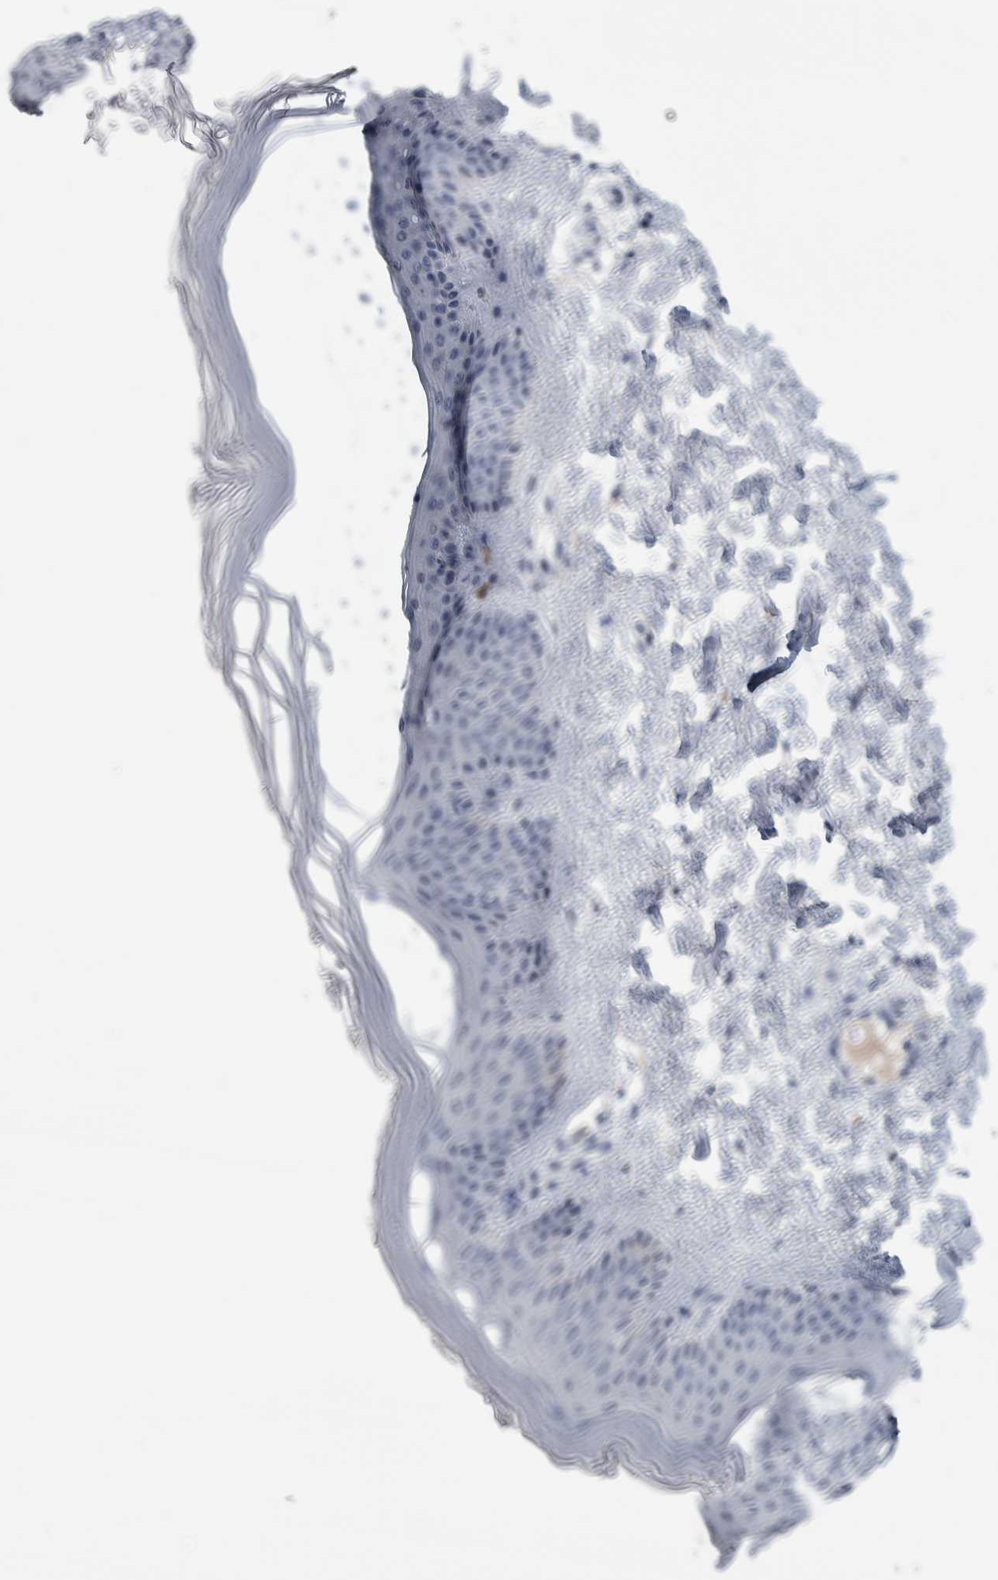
{"staining": {"intensity": "negative", "quantity": "none", "location": "none"}, "tissue": "skin", "cell_type": "Fibroblasts", "image_type": "normal", "snomed": [{"axis": "morphology", "description": "Normal tissue, NOS"}, {"axis": "morphology", "description": "Malignant melanoma, Metastatic site"}, {"axis": "topography", "description": "Skin"}], "caption": "Fibroblasts show no significant positivity in benign skin. (Brightfield microscopy of DAB (3,3'-diaminobenzidine) immunohistochemistry (IHC) at high magnification).", "gene": "TMEM102", "patient": {"sex": "male", "age": 41}}